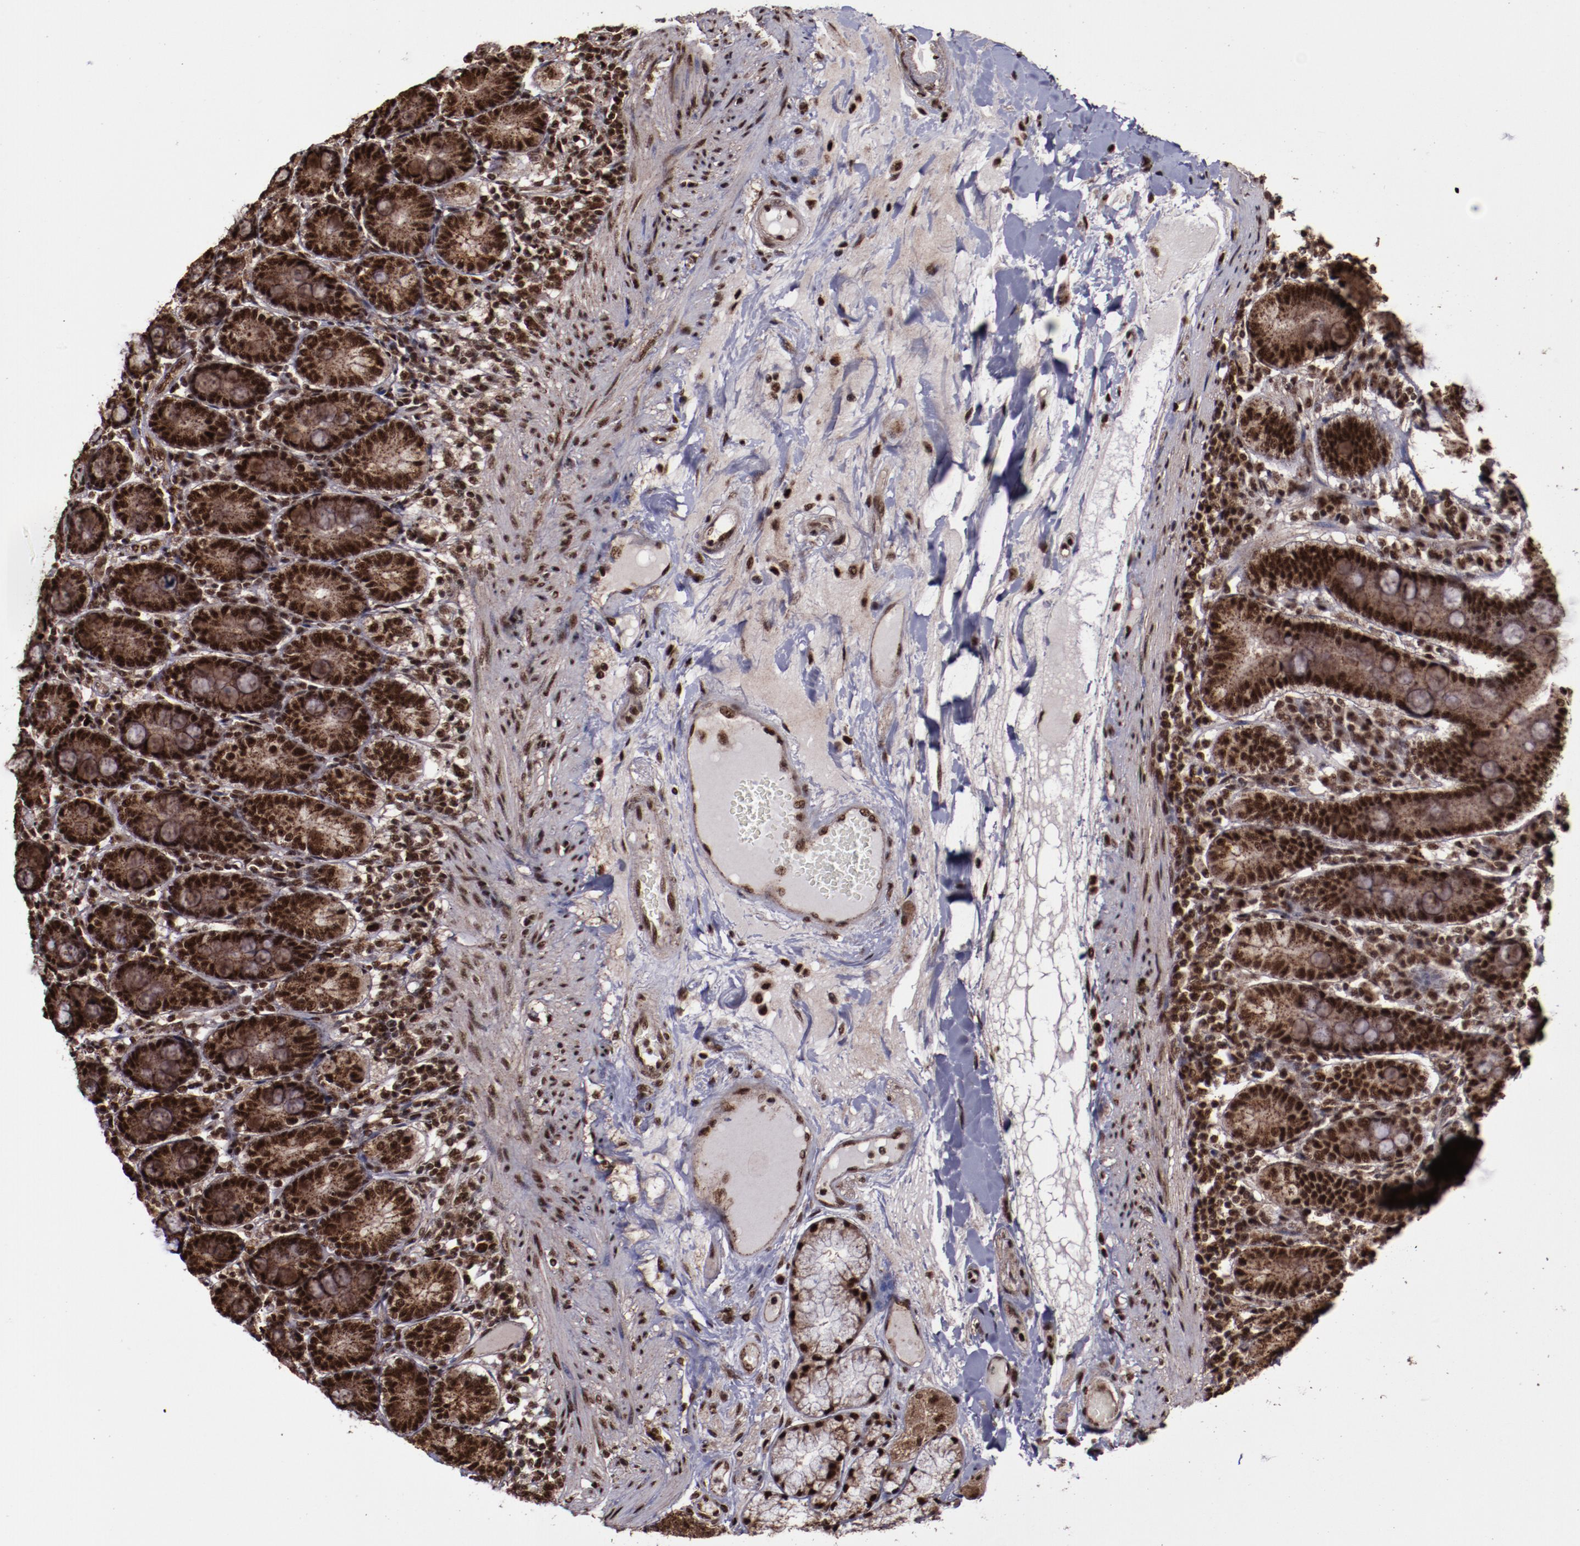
{"staining": {"intensity": "strong", "quantity": ">75%", "location": "cytoplasmic/membranous,nuclear"}, "tissue": "duodenum", "cell_type": "Glandular cells", "image_type": "normal", "snomed": [{"axis": "morphology", "description": "Normal tissue, NOS"}, {"axis": "topography", "description": "Duodenum"}], "caption": "IHC (DAB (3,3'-diaminobenzidine)) staining of benign duodenum reveals strong cytoplasmic/membranous,nuclear protein staining in approximately >75% of glandular cells.", "gene": "SNW1", "patient": {"sex": "female", "age": 64}}